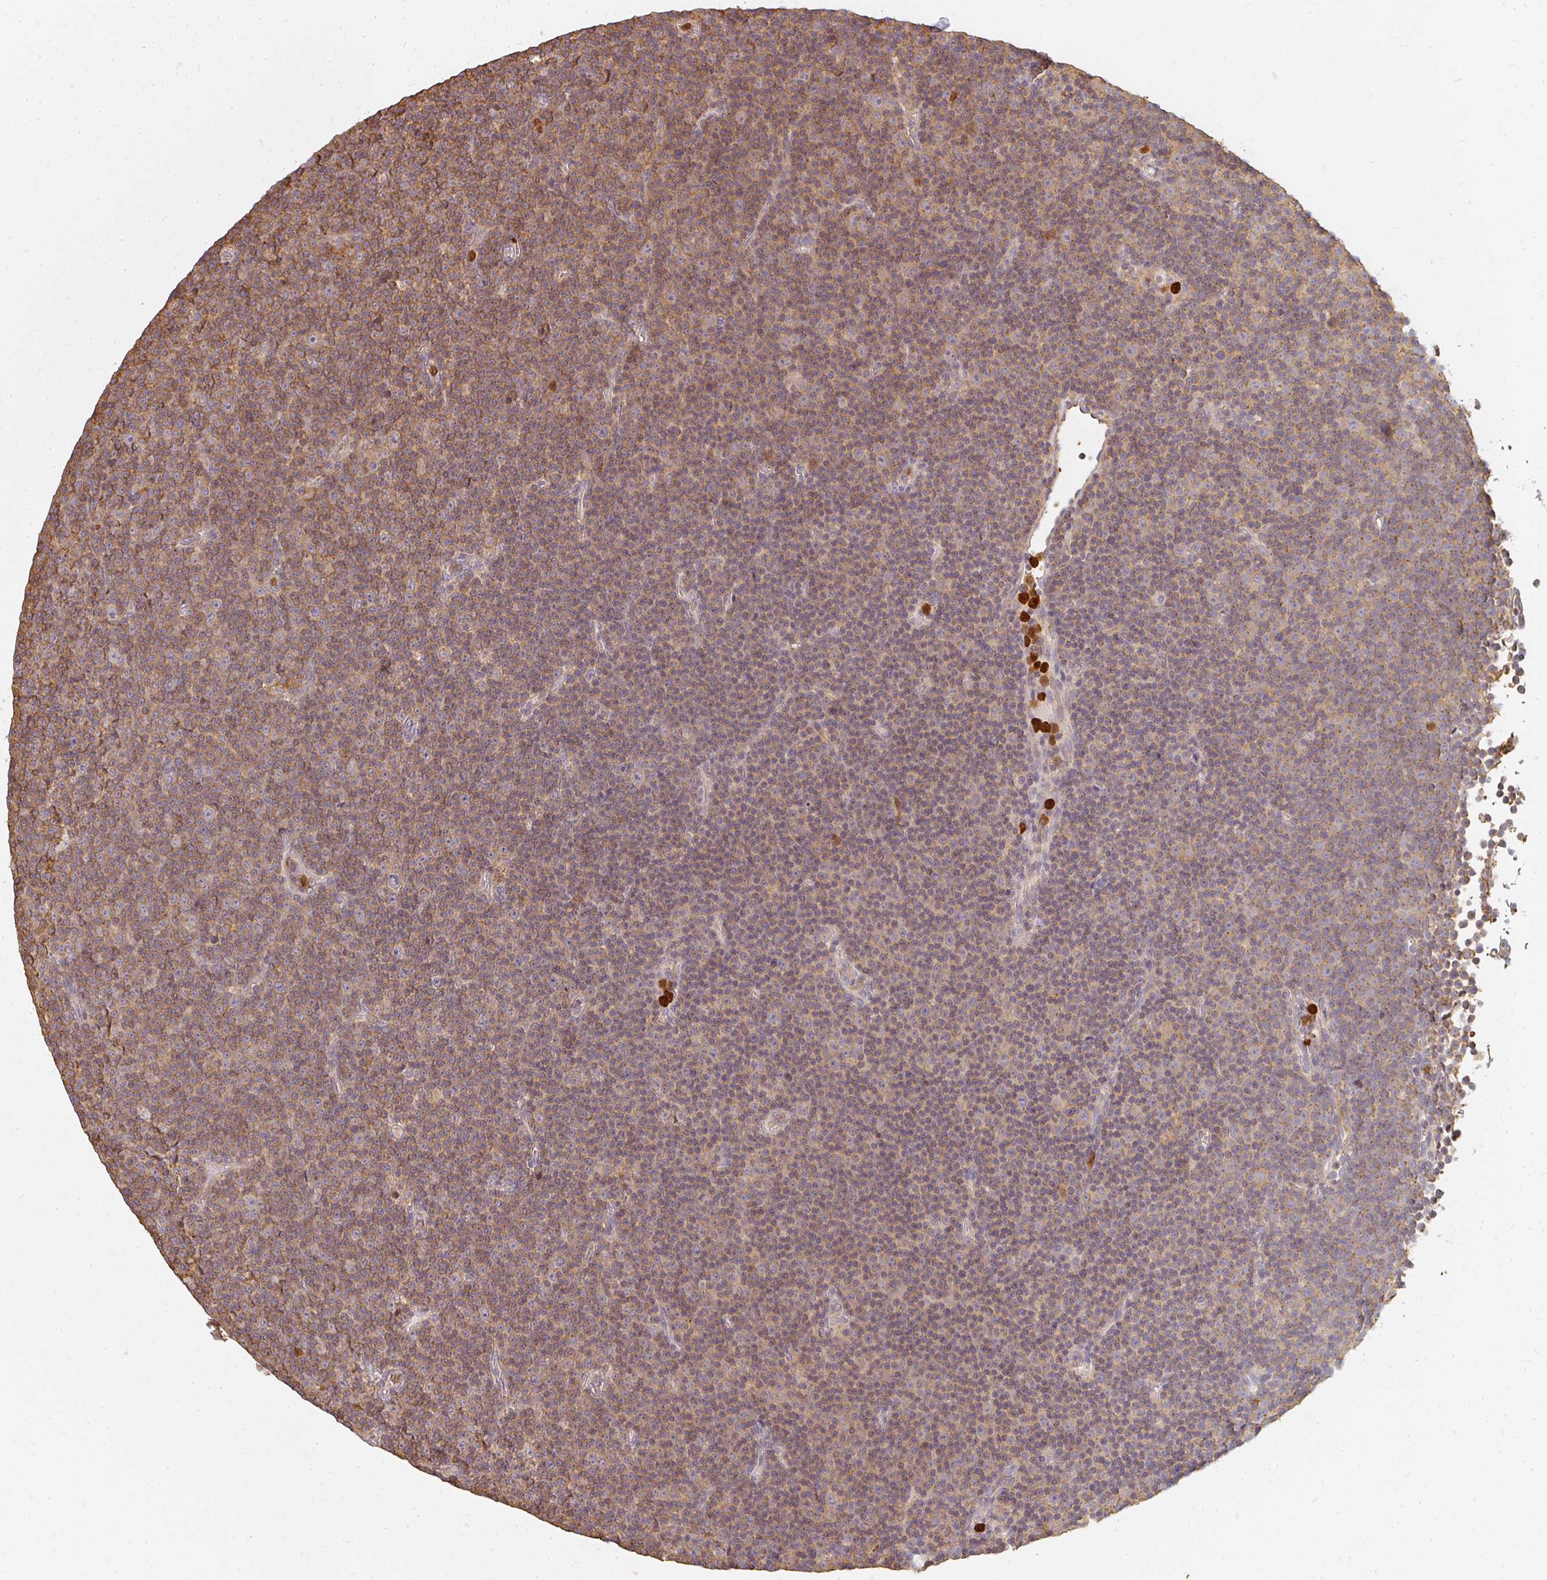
{"staining": {"intensity": "moderate", "quantity": ">75%", "location": "cytoplasmic/membranous"}, "tissue": "lymphoma", "cell_type": "Tumor cells", "image_type": "cancer", "snomed": [{"axis": "morphology", "description": "Malignant lymphoma, non-Hodgkin's type, Low grade"}, {"axis": "topography", "description": "Lymph node"}], "caption": "Human lymphoma stained with a brown dye exhibits moderate cytoplasmic/membranous positive positivity in approximately >75% of tumor cells.", "gene": "CNTRL", "patient": {"sex": "female", "age": 67}}